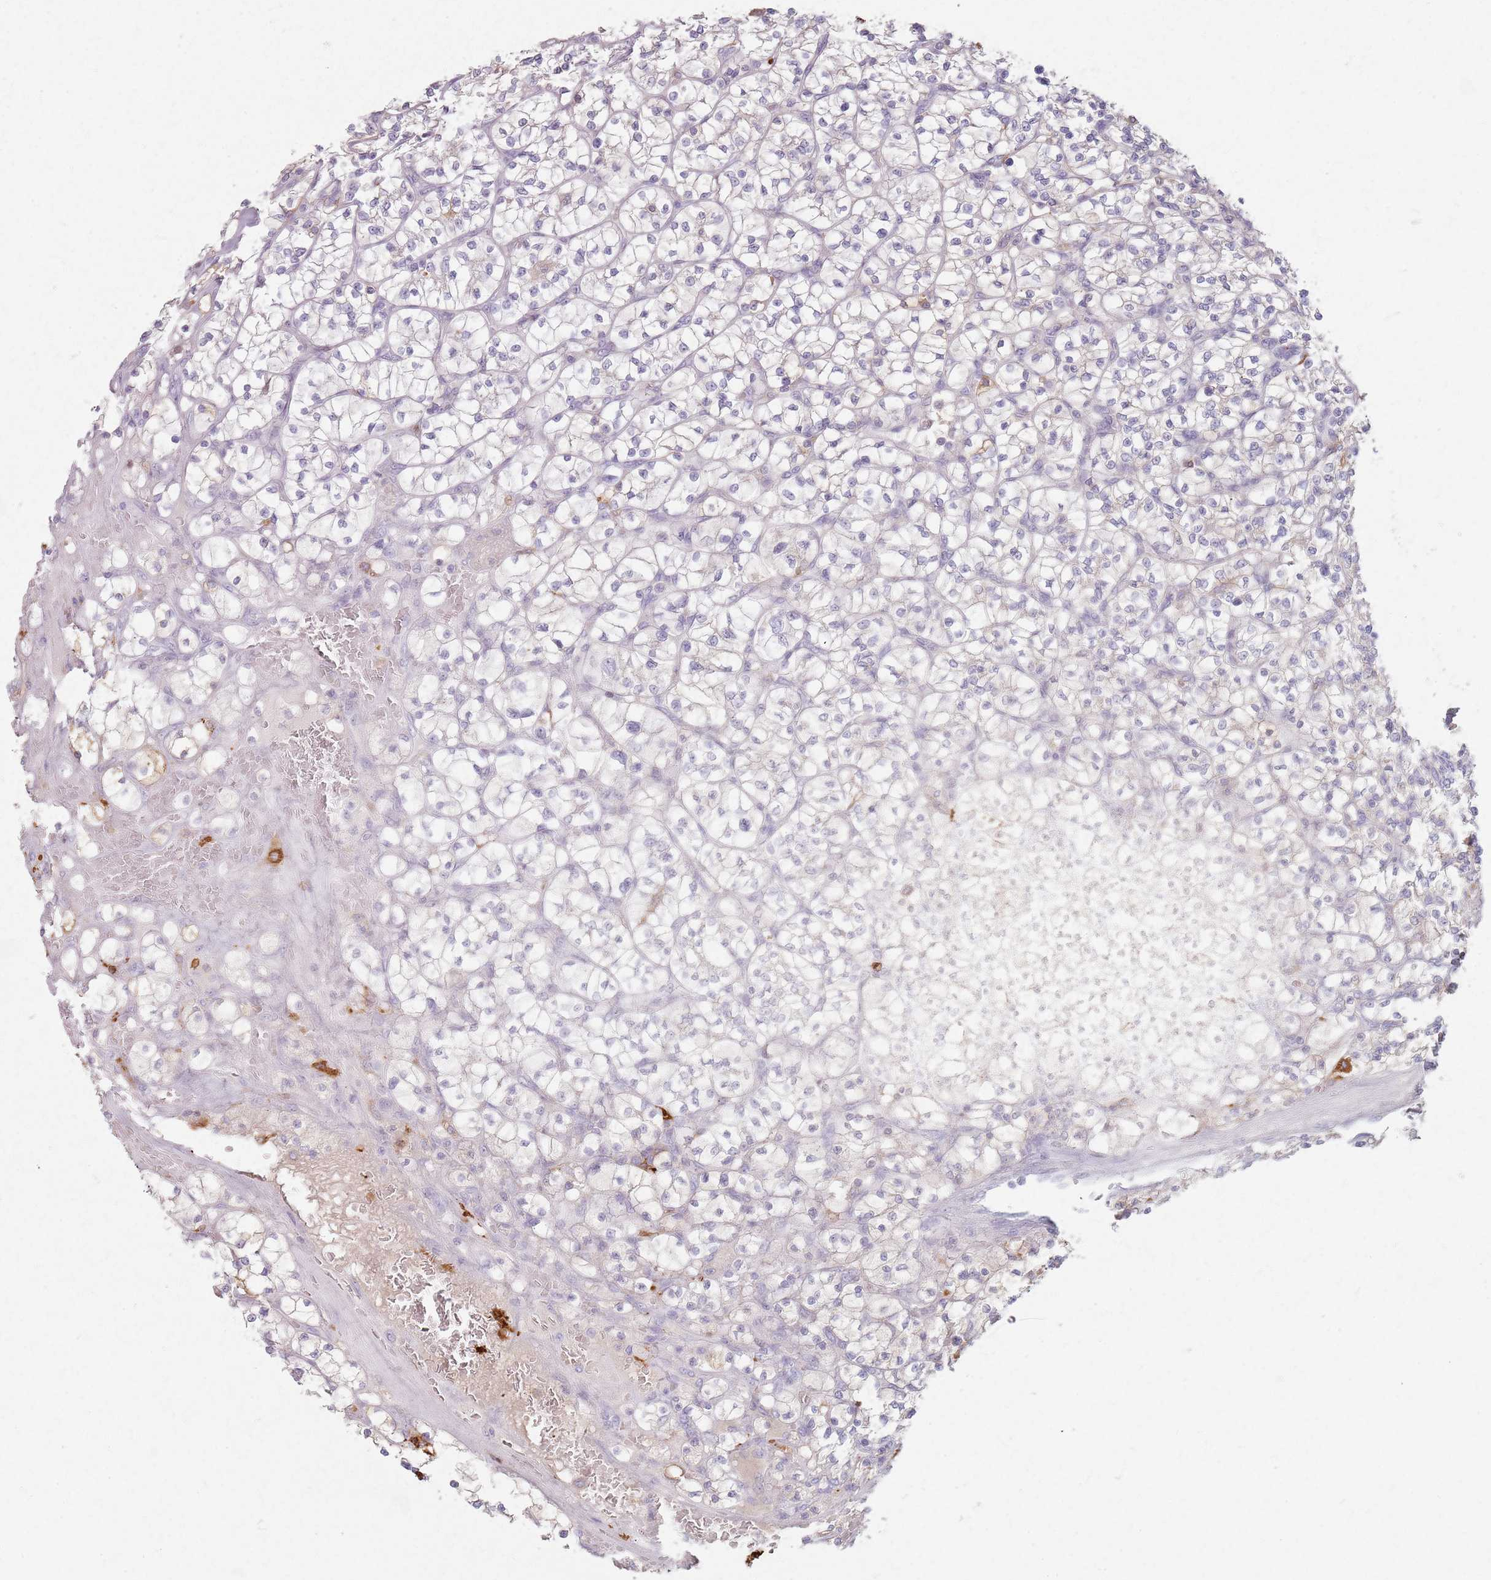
{"staining": {"intensity": "negative", "quantity": "none", "location": "none"}, "tissue": "renal cancer", "cell_type": "Tumor cells", "image_type": "cancer", "snomed": [{"axis": "morphology", "description": "Adenocarcinoma, NOS"}, {"axis": "topography", "description": "Kidney"}], "caption": "An image of human adenocarcinoma (renal) is negative for staining in tumor cells.", "gene": "GDPGP1", "patient": {"sex": "female", "age": 64}}